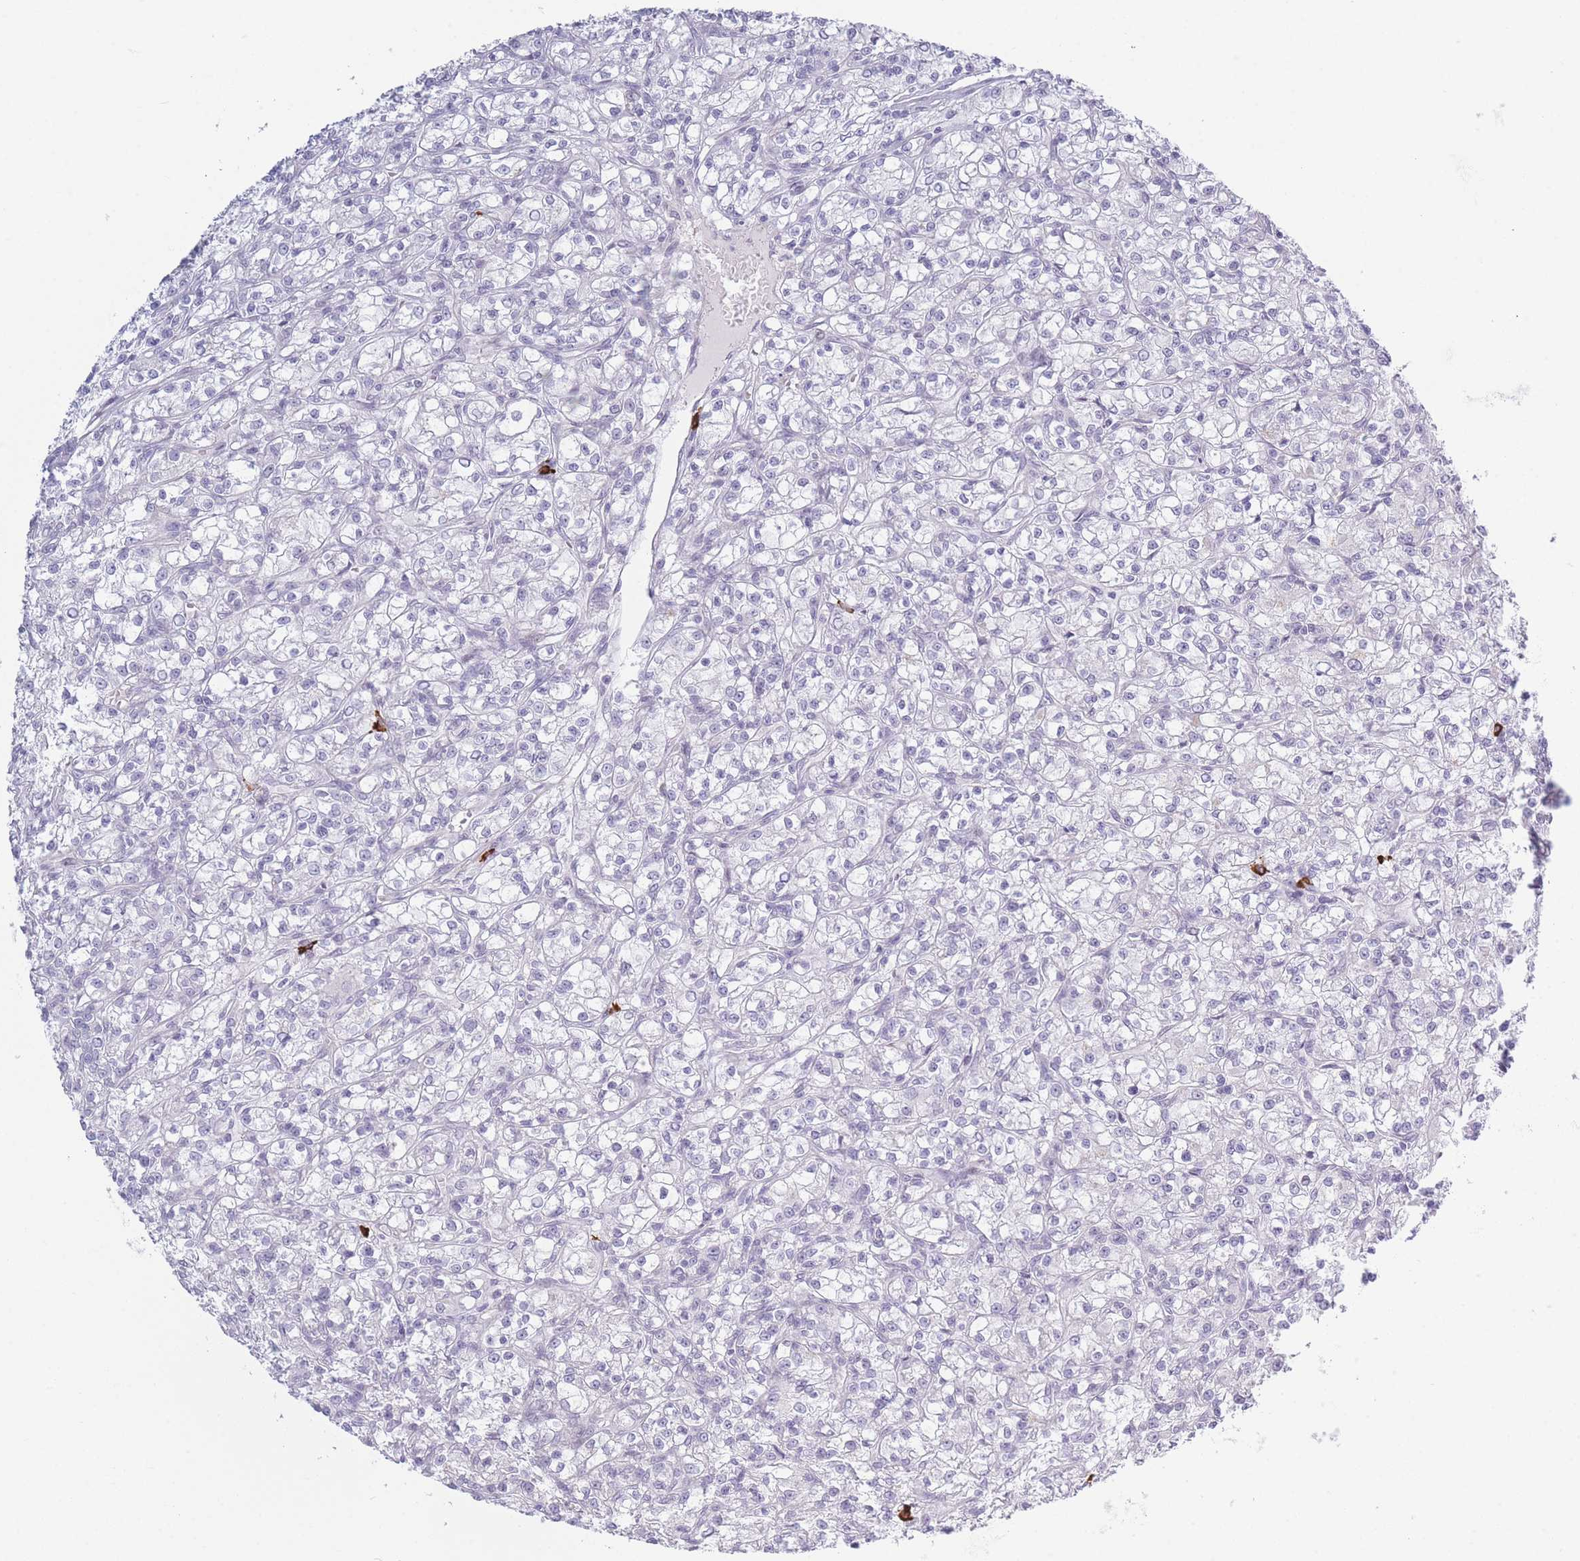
{"staining": {"intensity": "negative", "quantity": "none", "location": "none"}, "tissue": "renal cancer", "cell_type": "Tumor cells", "image_type": "cancer", "snomed": [{"axis": "morphology", "description": "Adenocarcinoma, NOS"}, {"axis": "topography", "description": "Kidney"}], "caption": "Immunohistochemistry of renal cancer (adenocarcinoma) shows no positivity in tumor cells.", "gene": "PLEKHG2", "patient": {"sex": "female", "age": 59}}